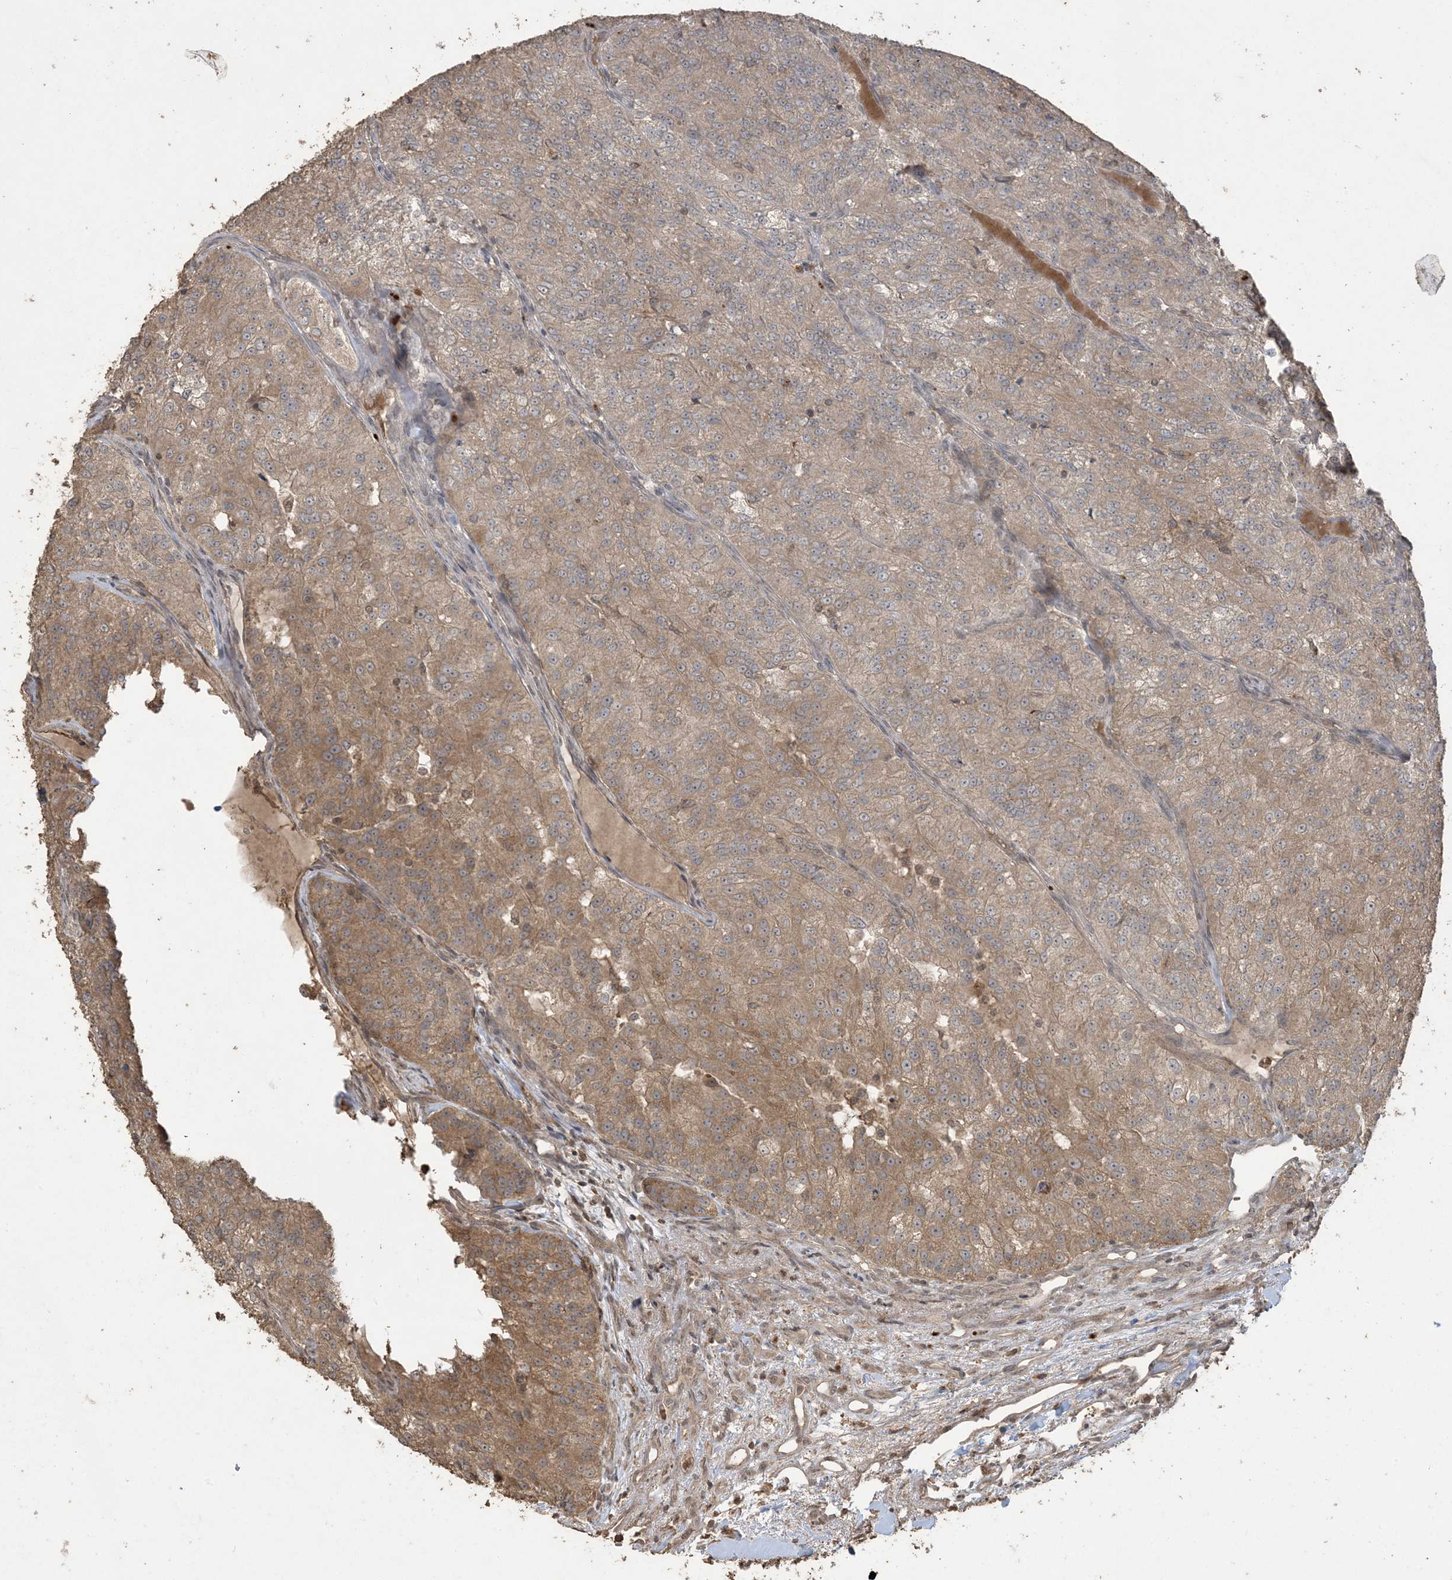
{"staining": {"intensity": "moderate", "quantity": "25%-75%", "location": "cytoplasmic/membranous"}, "tissue": "renal cancer", "cell_type": "Tumor cells", "image_type": "cancer", "snomed": [{"axis": "morphology", "description": "Adenocarcinoma, NOS"}, {"axis": "topography", "description": "Kidney"}], "caption": "Immunohistochemistry (IHC) micrograph of neoplastic tissue: renal adenocarcinoma stained using immunohistochemistry shows medium levels of moderate protein expression localized specifically in the cytoplasmic/membranous of tumor cells, appearing as a cytoplasmic/membranous brown color.", "gene": "EFCAB8", "patient": {"sex": "female", "age": 63}}